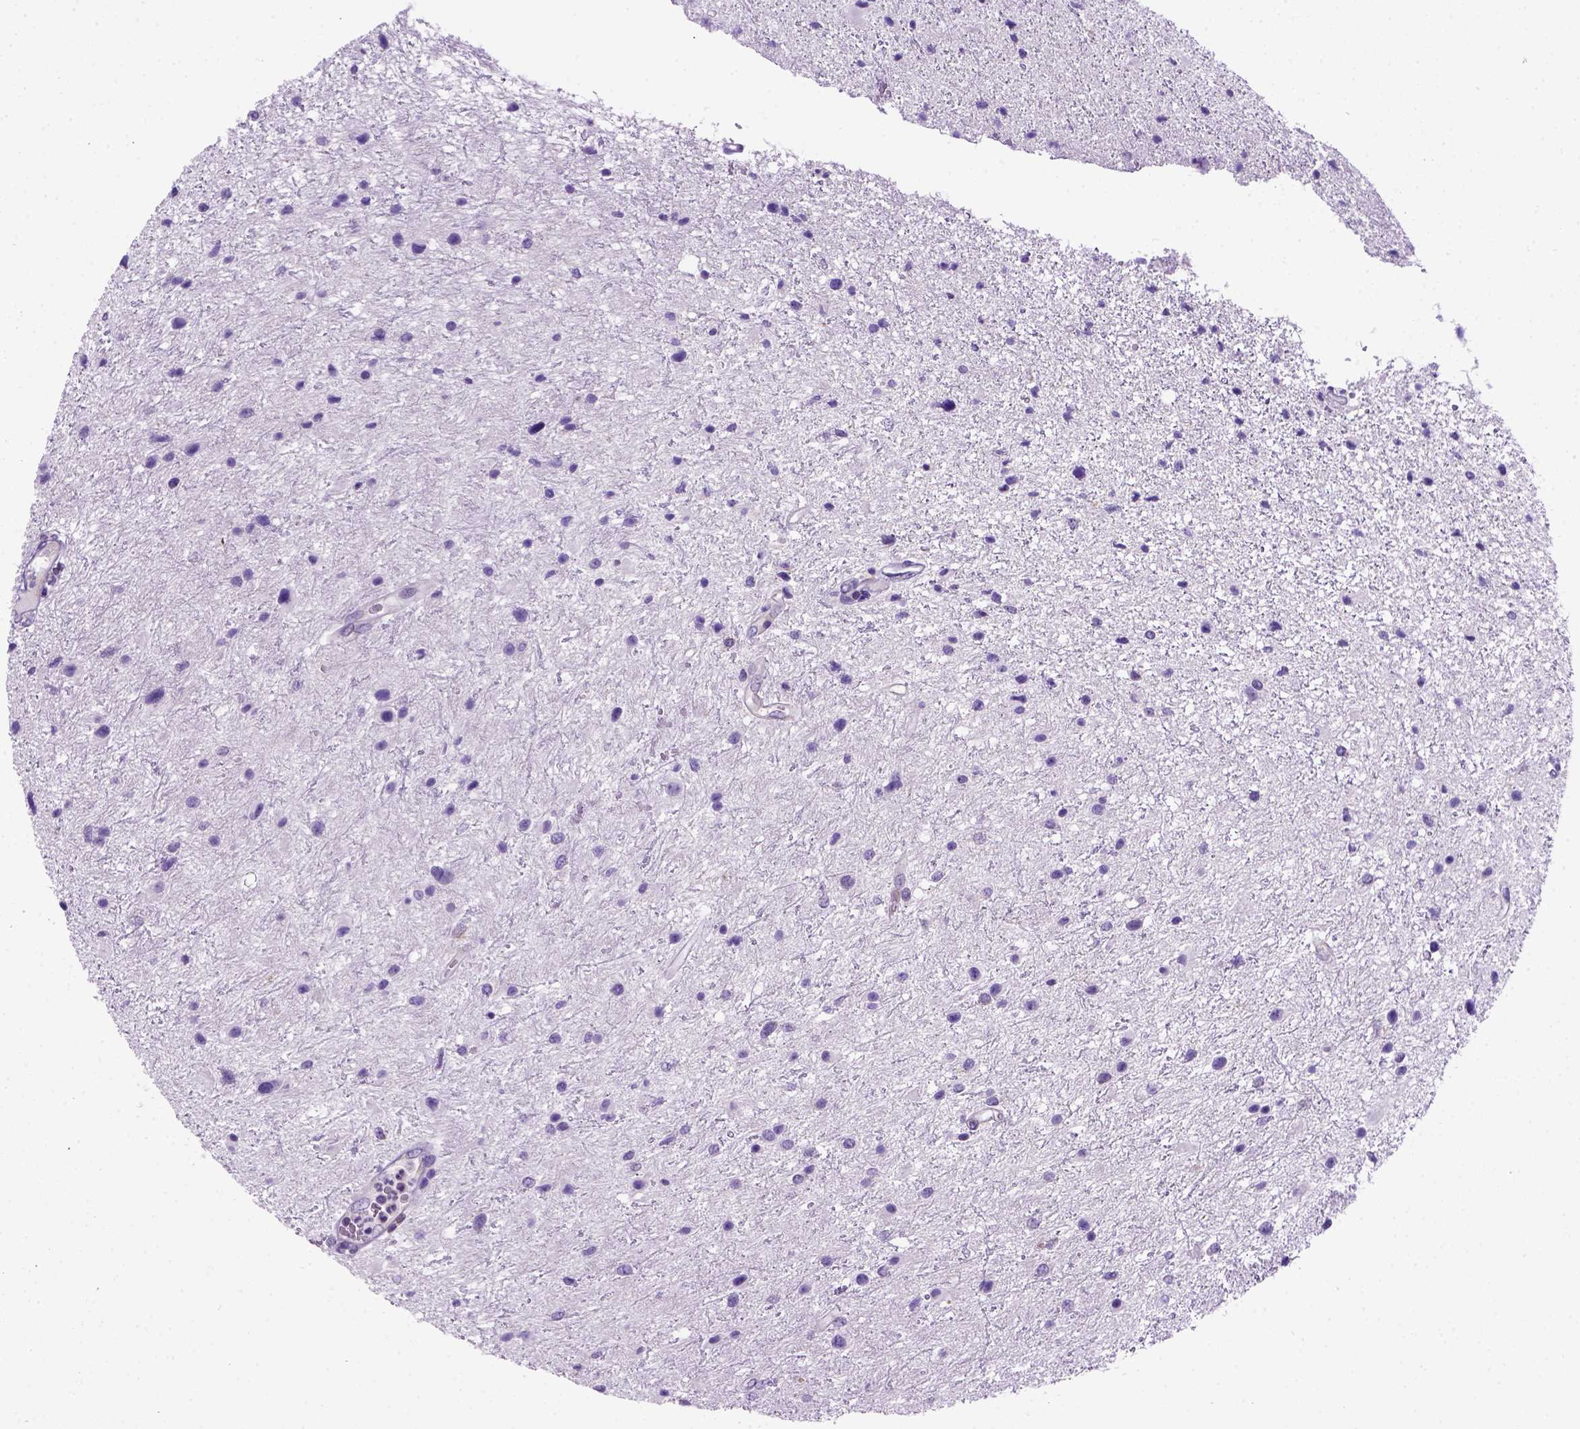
{"staining": {"intensity": "negative", "quantity": "none", "location": "none"}, "tissue": "glioma", "cell_type": "Tumor cells", "image_type": "cancer", "snomed": [{"axis": "morphology", "description": "Glioma, malignant, Low grade"}, {"axis": "topography", "description": "Brain"}], "caption": "Tumor cells show no significant protein expression in malignant glioma (low-grade). (DAB (3,3'-diaminobenzidine) immunohistochemistry (IHC) with hematoxylin counter stain).", "gene": "FOXI1", "patient": {"sex": "female", "age": 32}}